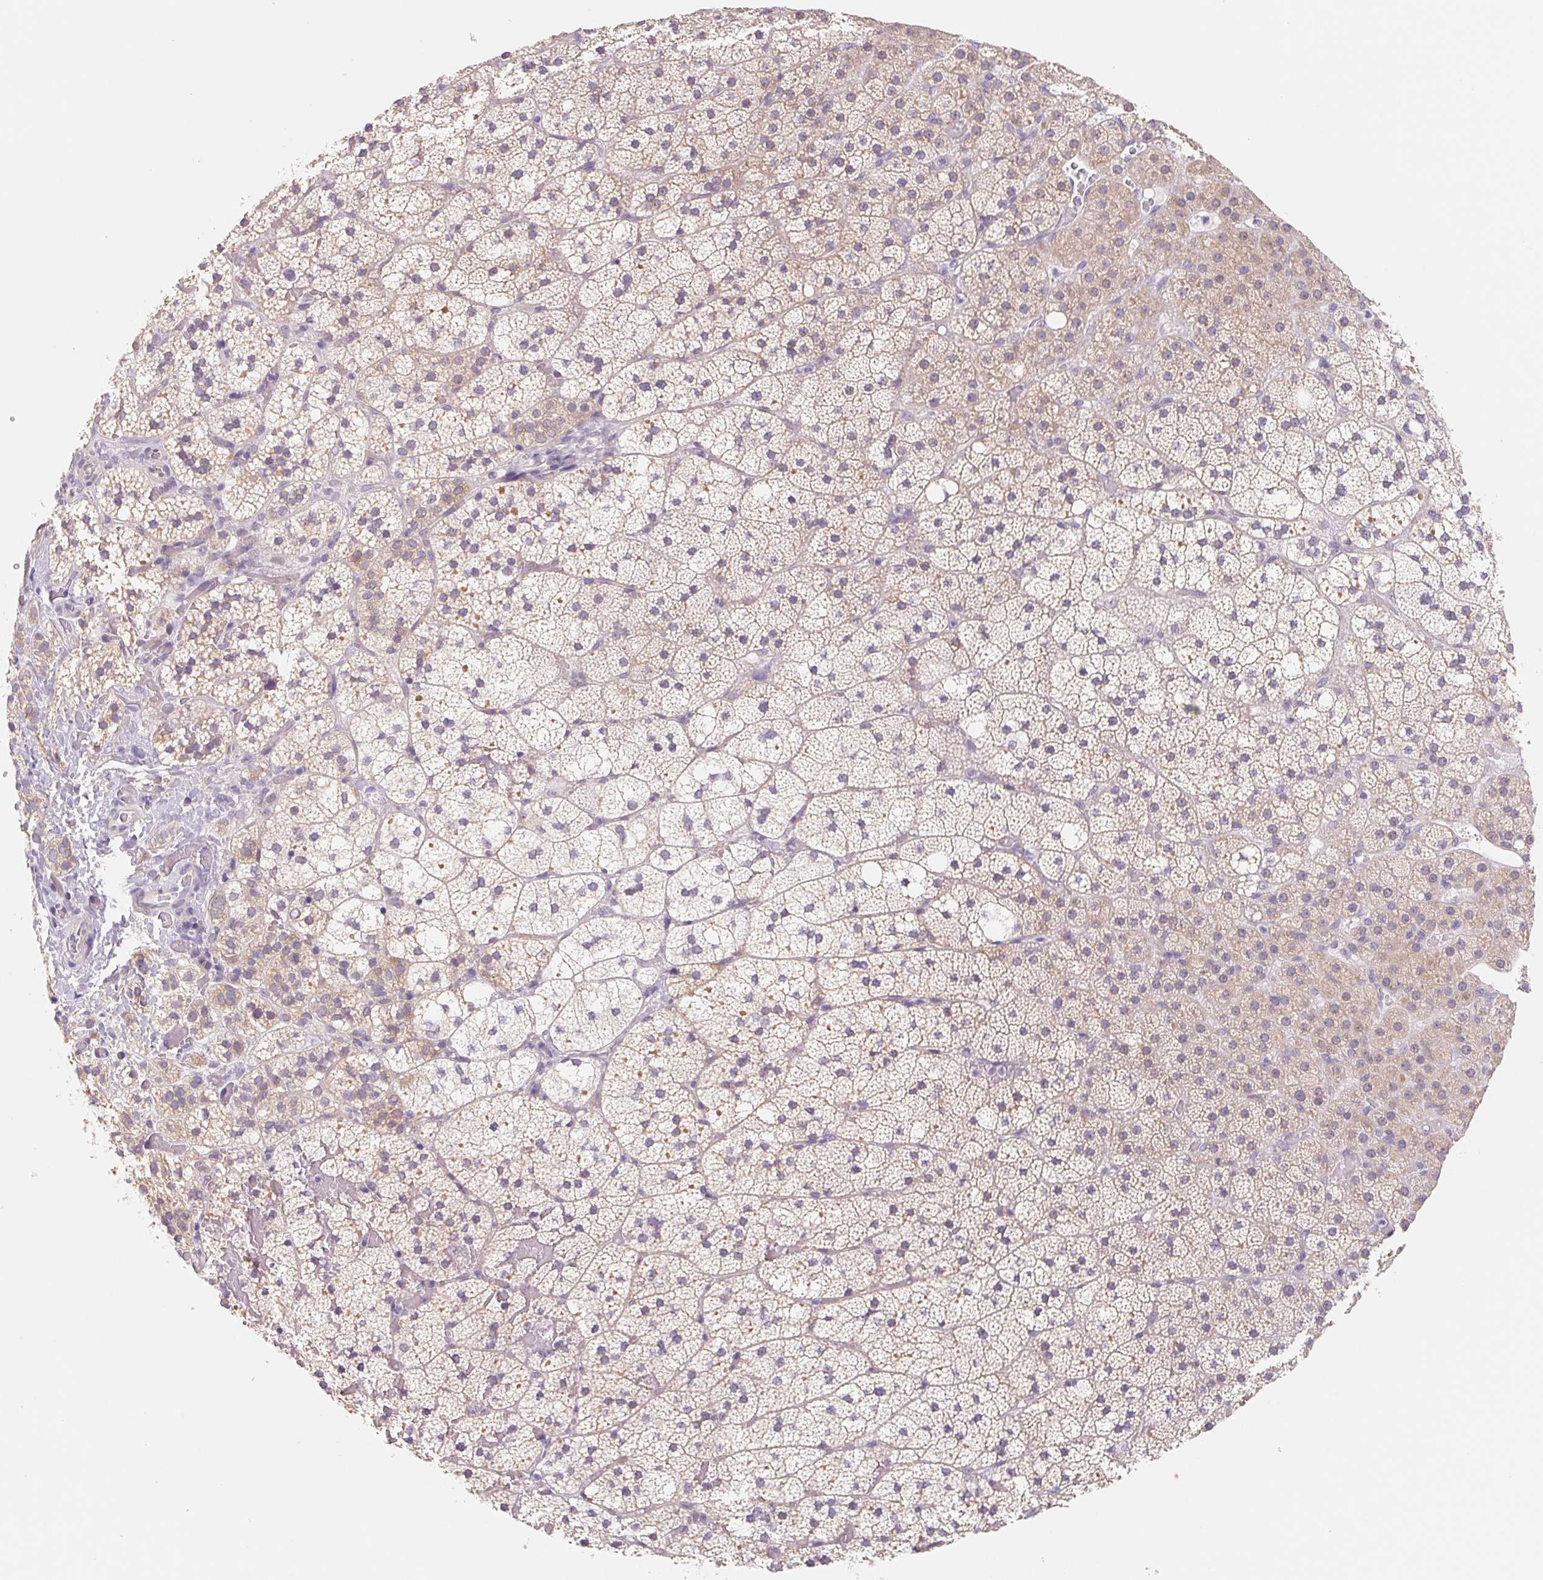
{"staining": {"intensity": "weak", "quantity": "25%-75%", "location": "cytoplasmic/membranous"}, "tissue": "adrenal gland", "cell_type": "Glandular cells", "image_type": "normal", "snomed": [{"axis": "morphology", "description": "Normal tissue, NOS"}, {"axis": "topography", "description": "Adrenal gland"}], "caption": "IHC (DAB (3,3'-diaminobenzidine)) staining of unremarkable adrenal gland exhibits weak cytoplasmic/membranous protein positivity in approximately 25%-75% of glandular cells.", "gene": "CTNND2", "patient": {"sex": "male", "age": 53}}